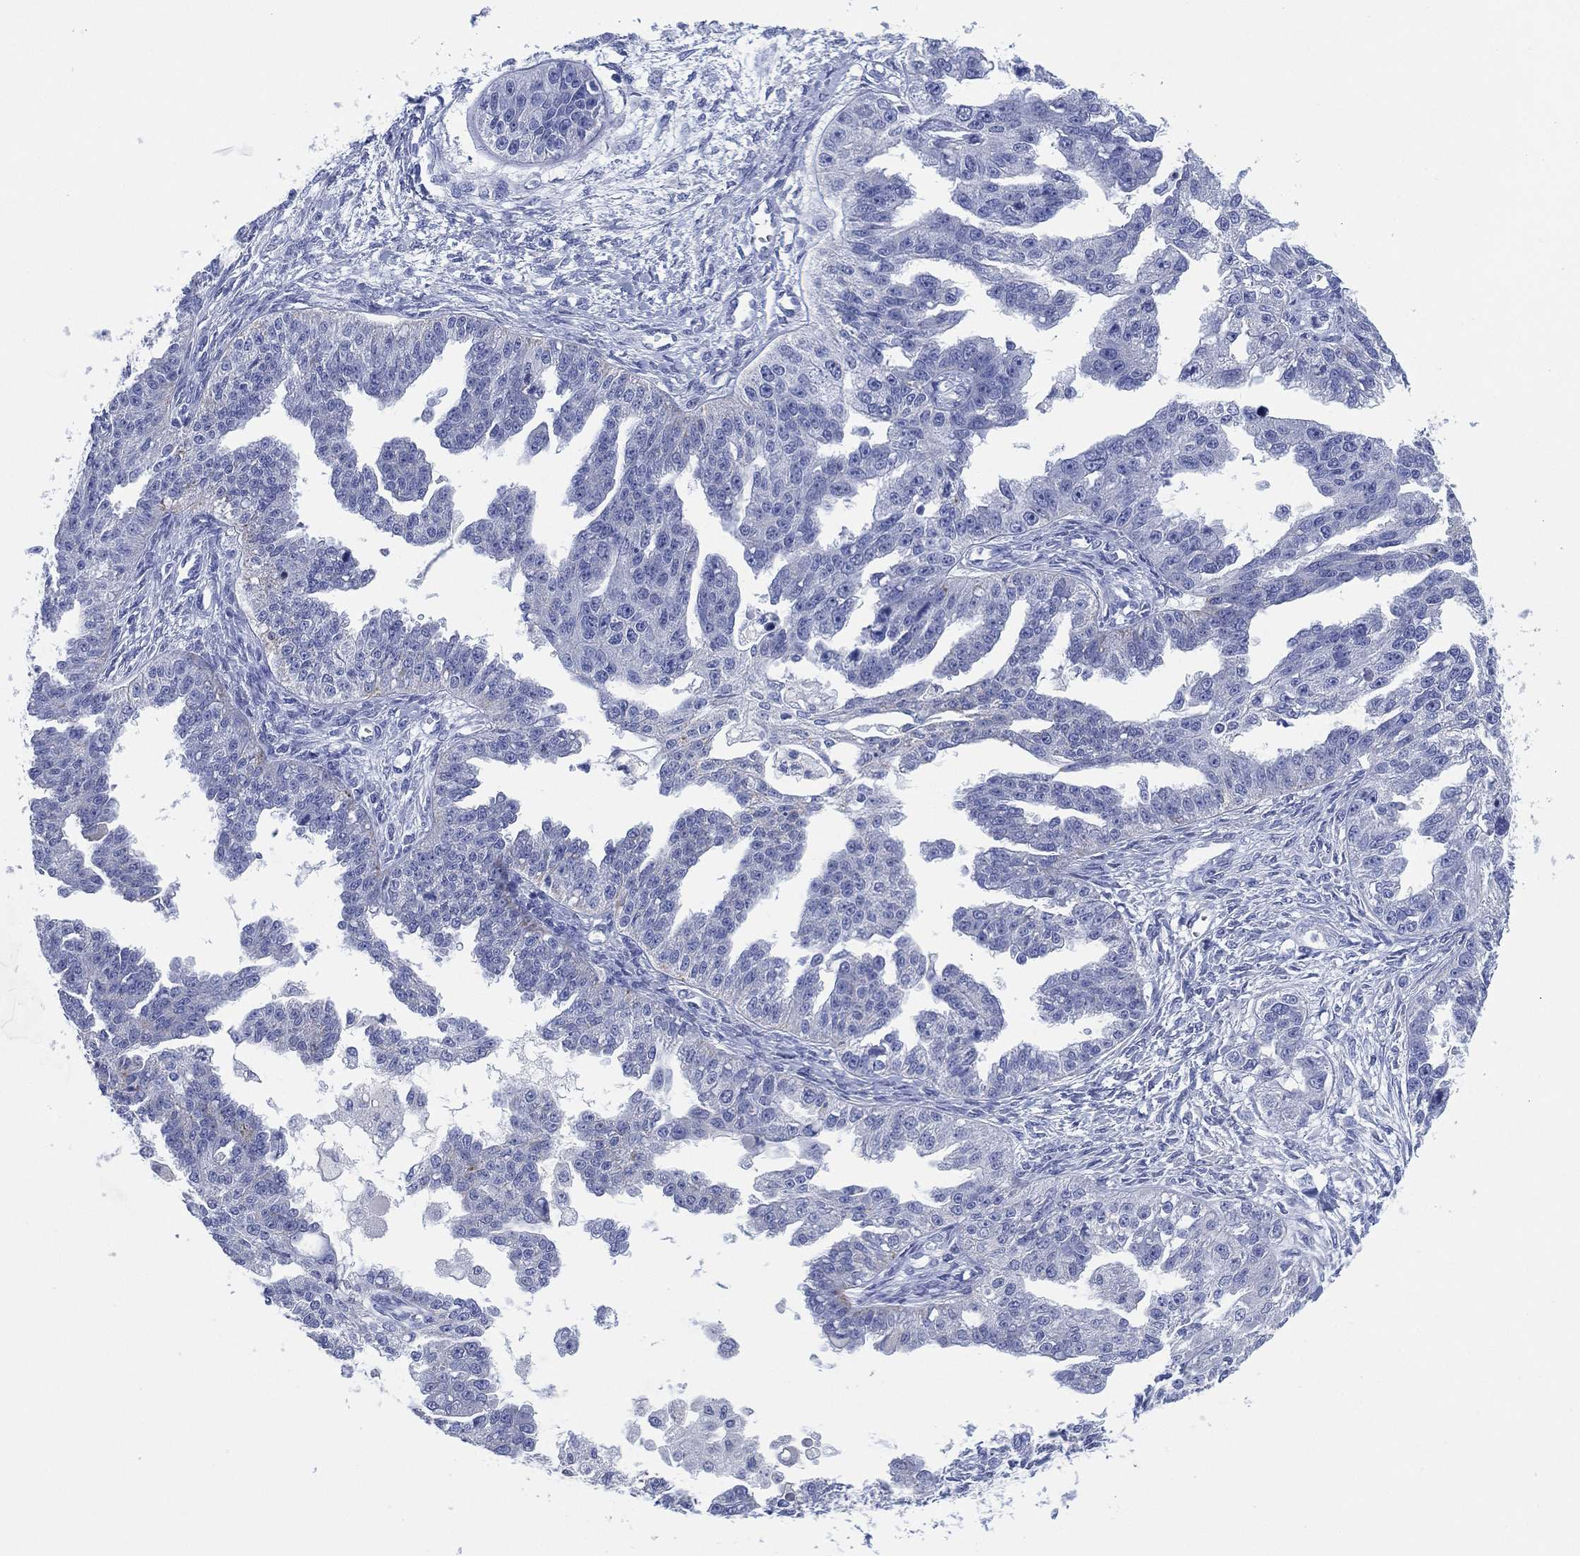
{"staining": {"intensity": "negative", "quantity": "none", "location": "none"}, "tissue": "ovarian cancer", "cell_type": "Tumor cells", "image_type": "cancer", "snomed": [{"axis": "morphology", "description": "Cystadenocarcinoma, serous, NOS"}, {"axis": "topography", "description": "Ovary"}], "caption": "The image exhibits no significant positivity in tumor cells of ovarian serous cystadenocarcinoma. (DAB (3,3'-diaminobenzidine) immunohistochemistry visualized using brightfield microscopy, high magnification).", "gene": "SLC9C2", "patient": {"sex": "female", "age": 58}}